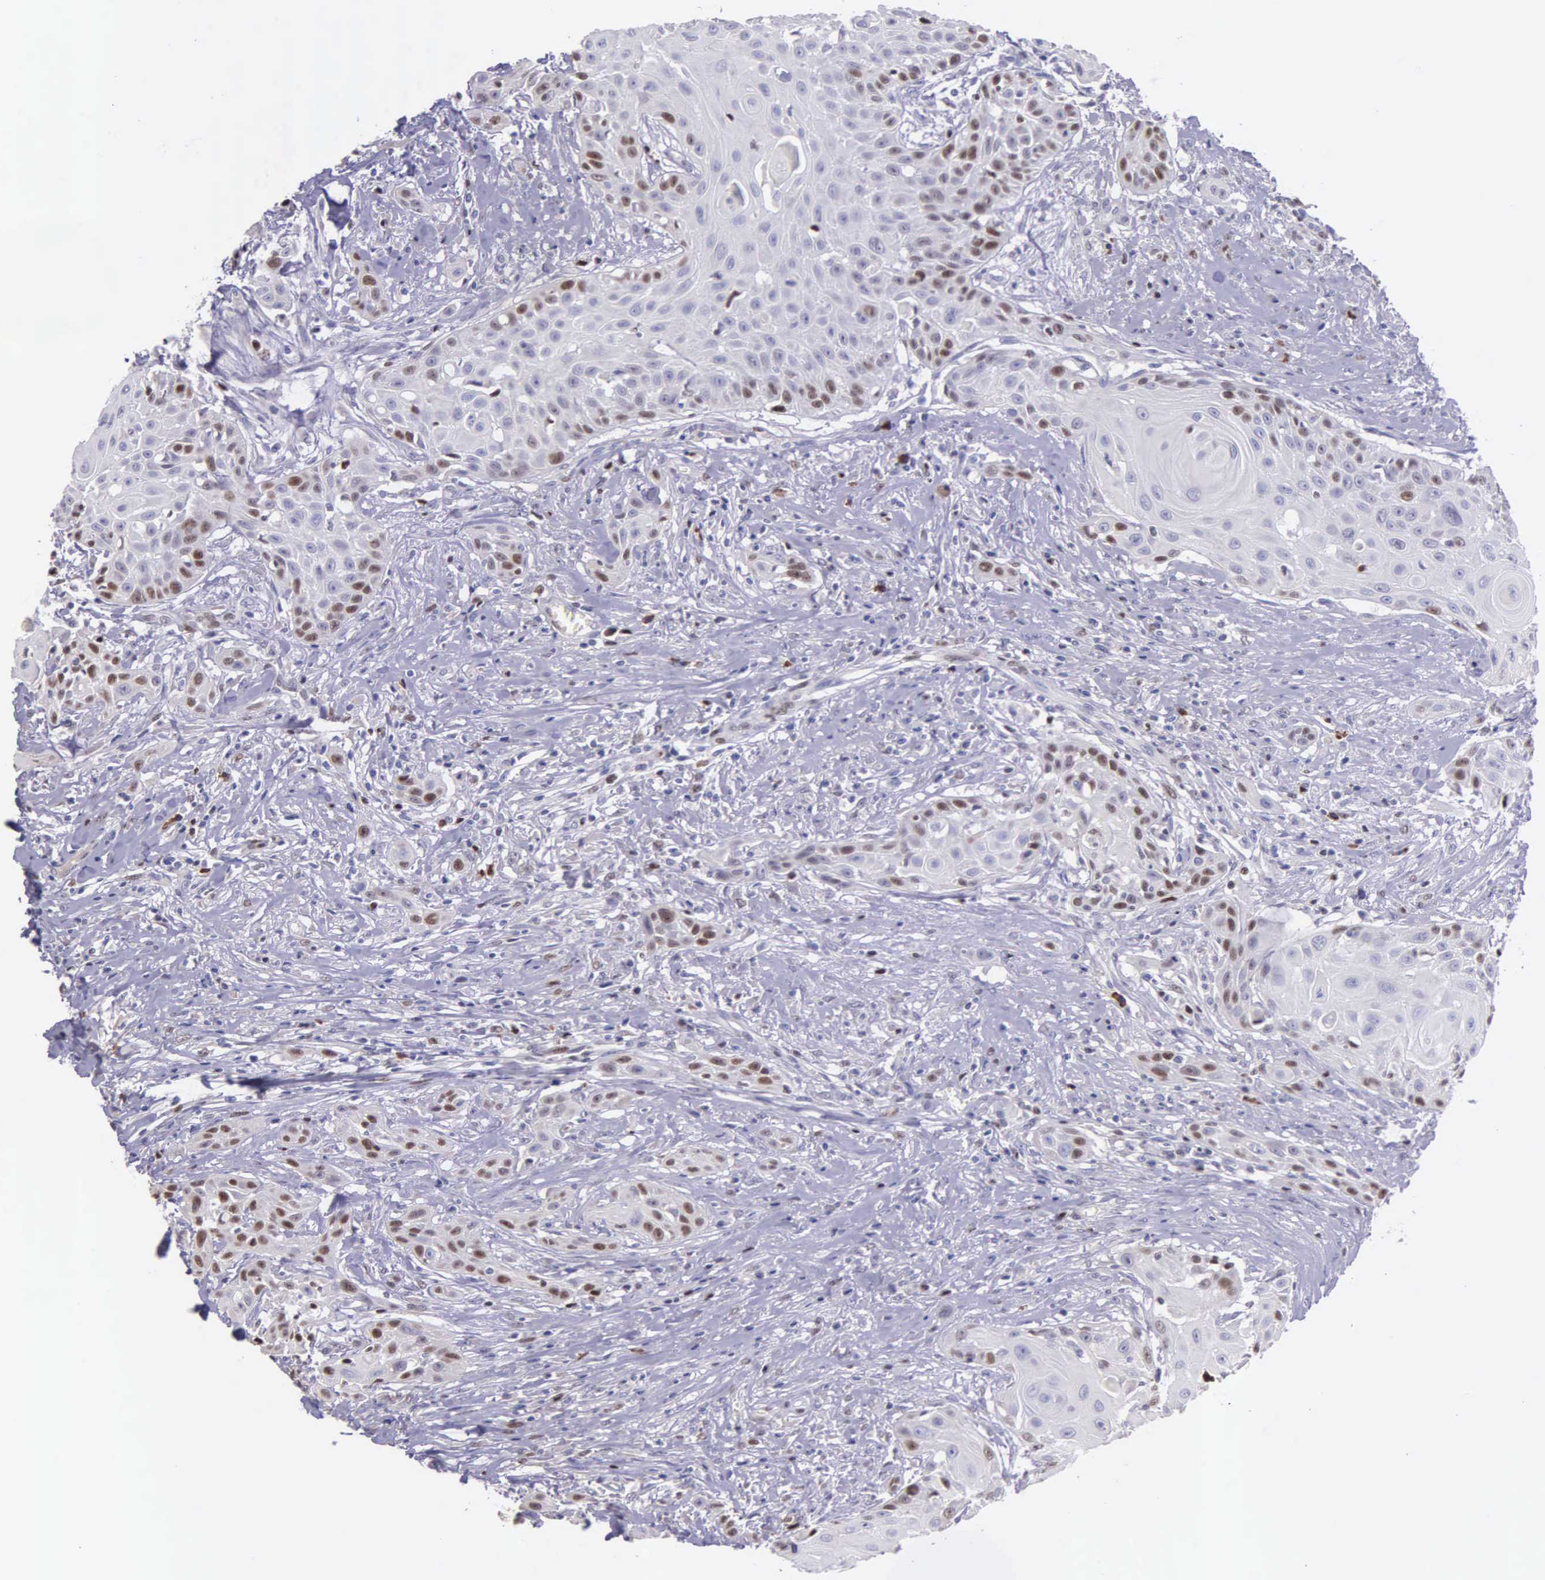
{"staining": {"intensity": "moderate", "quantity": "<25%", "location": "nuclear"}, "tissue": "head and neck cancer", "cell_type": "Tumor cells", "image_type": "cancer", "snomed": [{"axis": "morphology", "description": "Squamous cell carcinoma, NOS"}, {"axis": "morphology", "description": "Squamous cell carcinoma, metastatic, NOS"}, {"axis": "topography", "description": "Lymph node"}, {"axis": "topography", "description": "Salivary gland"}, {"axis": "topography", "description": "Head-Neck"}], "caption": "High-power microscopy captured an immunohistochemistry image of head and neck cancer (squamous cell carcinoma), revealing moderate nuclear staining in about <25% of tumor cells.", "gene": "MCM5", "patient": {"sex": "female", "age": 74}}